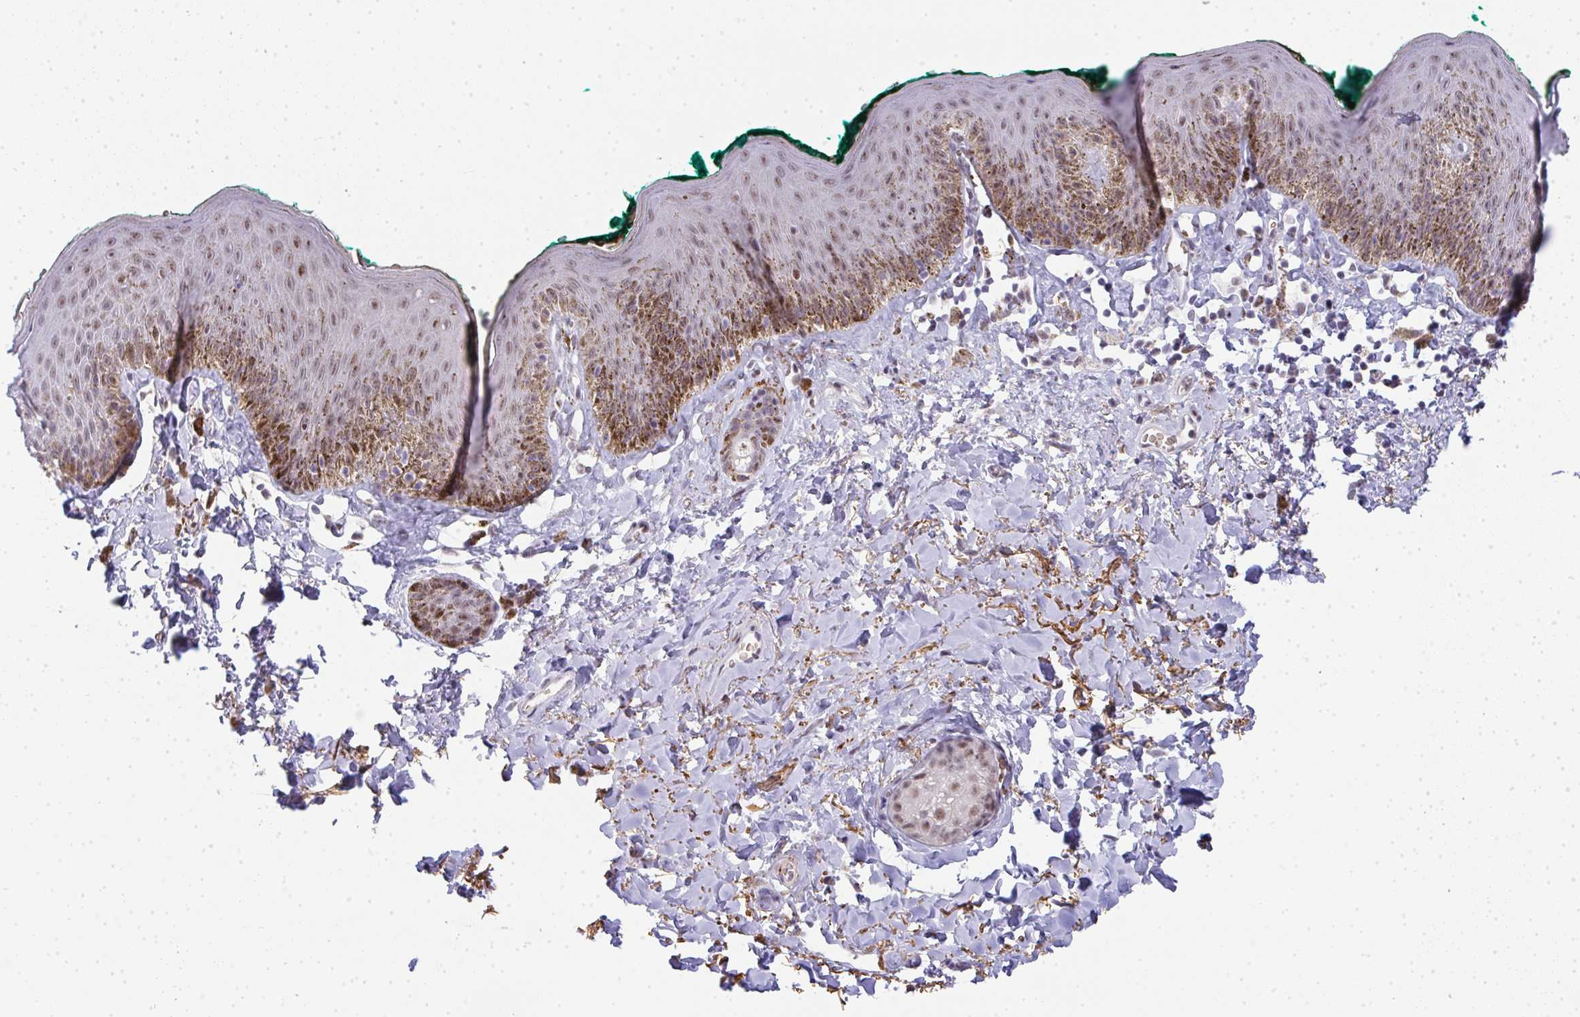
{"staining": {"intensity": "moderate", "quantity": "25%-75%", "location": "cytoplasmic/membranous,nuclear"}, "tissue": "skin", "cell_type": "Epidermal cells", "image_type": "normal", "snomed": [{"axis": "morphology", "description": "Normal tissue, NOS"}, {"axis": "topography", "description": "Vulva"}, {"axis": "topography", "description": "Peripheral nerve tissue"}], "caption": "Immunohistochemistry staining of unremarkable skin, which demonstrates medium levels of moderate cytoplasmic/membranous,nuclear staining in approximately 25%-75% of epidermal cells indicating moderate cytoplasmic/membranous,nuclear protein positivity. The staining was performed using DAB (brown) for protein detection and nuclei were counterstained in hematoxylin (blue).", "gene": "TNMD", "patient": {"sex": "female", "age": 66}}